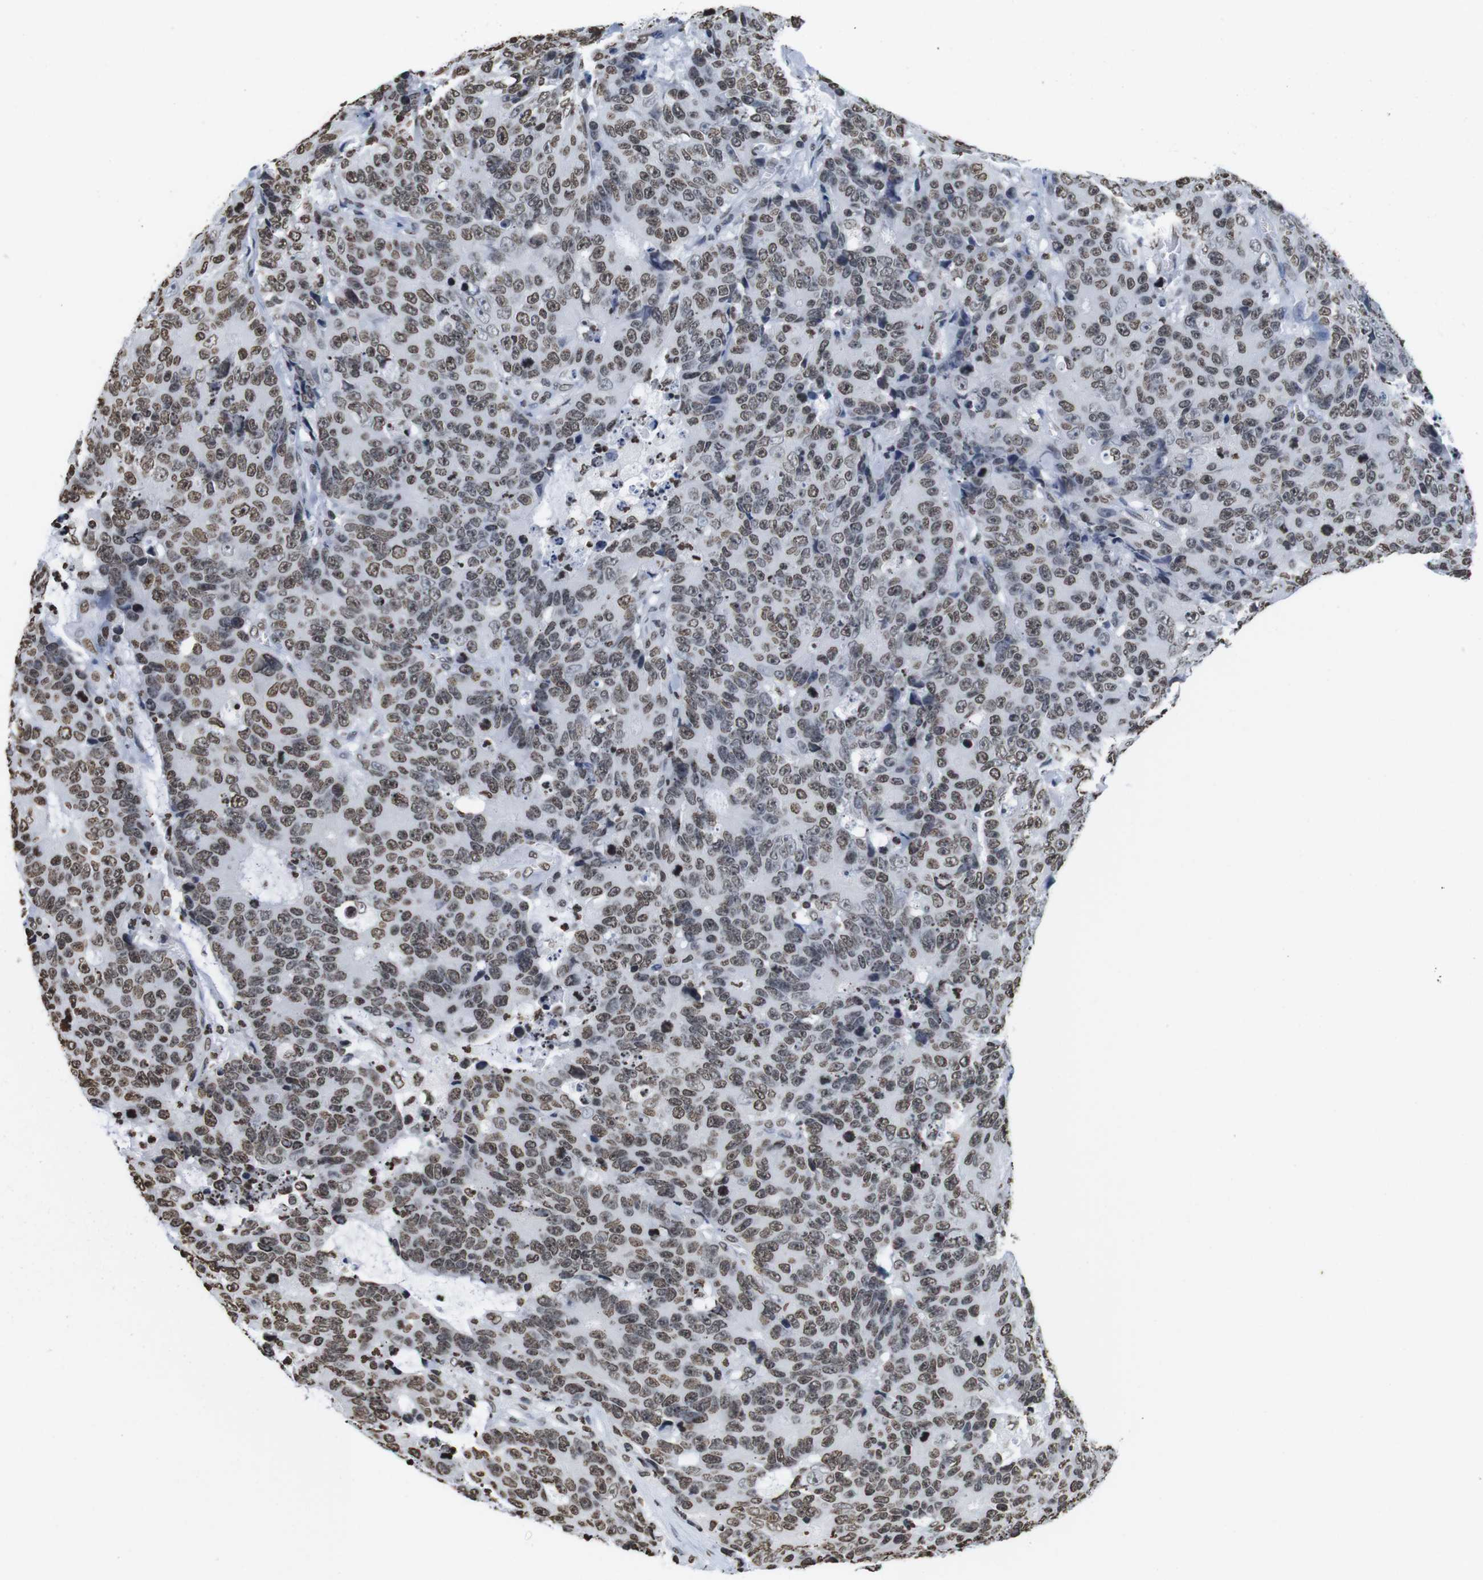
{"staining": {"intensity": "moderate", "quantity": ">75%", "location": "nuclear"}, "tissue": "colorectal cancer", "cell_type": "Tumor cells", "image_type": "cancer", "snomed": [{"axis": "morphology", "description": "Adenocarcinoma, NOS"}, {"axis": "topography", "description": "Colon"}], "caption": "Colorectal cancer (adenocarcinoma) stained for a protein displays moderate nuclear positivity in tumor cells.", "gene": "BSX", "patient": {"sex": "female", "age": 86}}